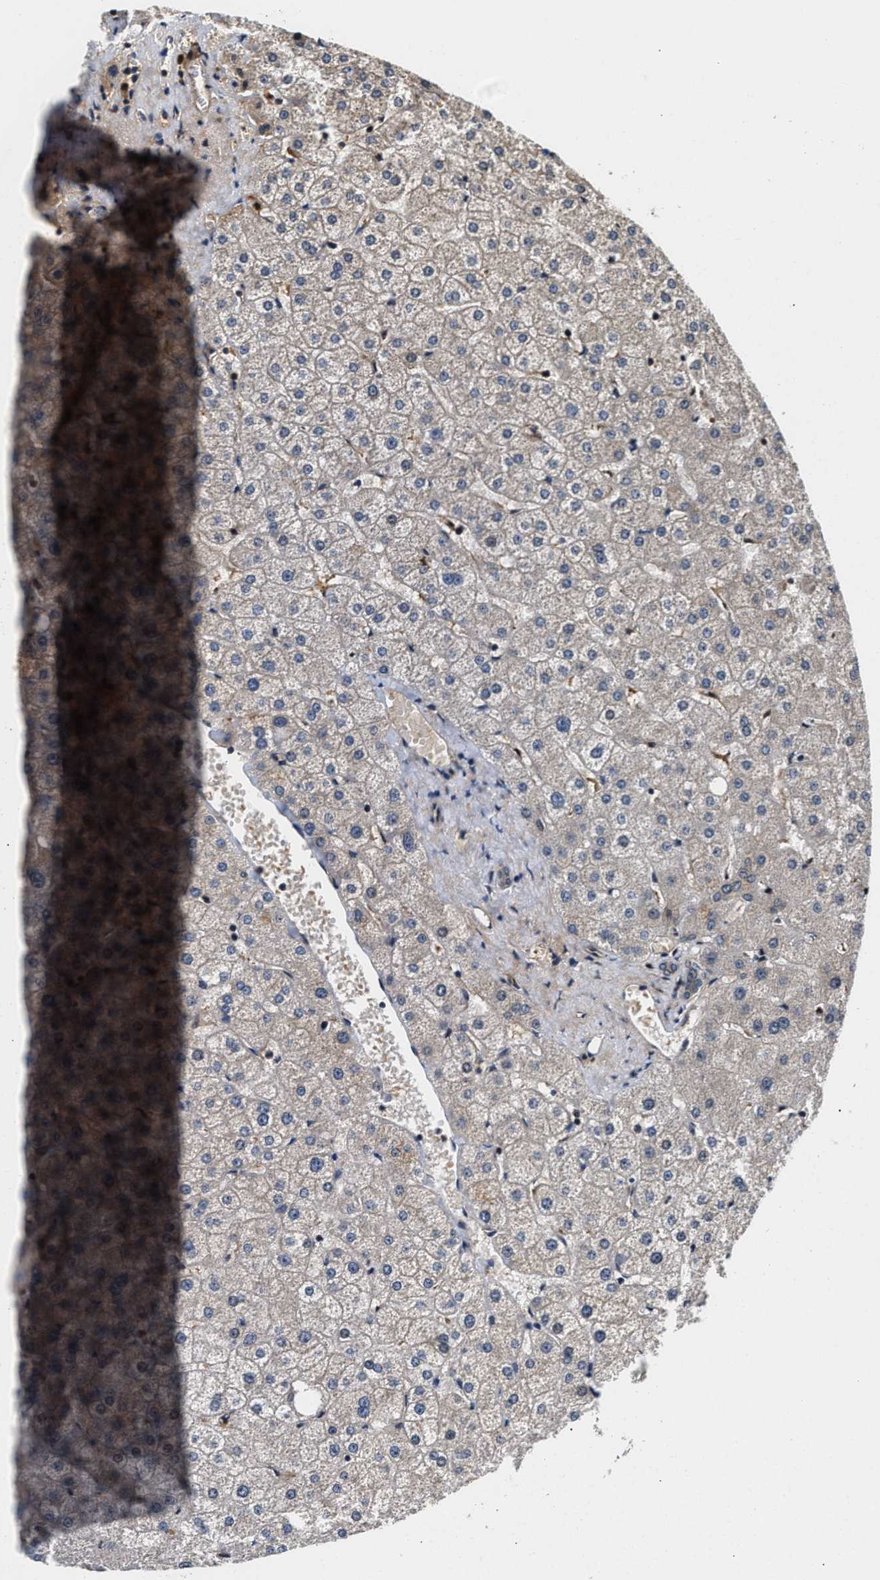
{"staining": {"intensity": "weak", "quantity": "<25%", "location": "cytoplasmic/membranous"}, "tissue": "liver", "cell_type": "Cholangiocytes", "image_type": "normal", "snomed": [{"axis": "morphology", "description": "Normal tissue, NOS"}, {"axis": "topography", "description": "Liver"}], "caption": "DAB immunohistochemical staining of unremarkable liver reveals no significant expression in cholangiocytes.", "gene": "TUT7", "patient": {"sex": "male", "age": 73}}